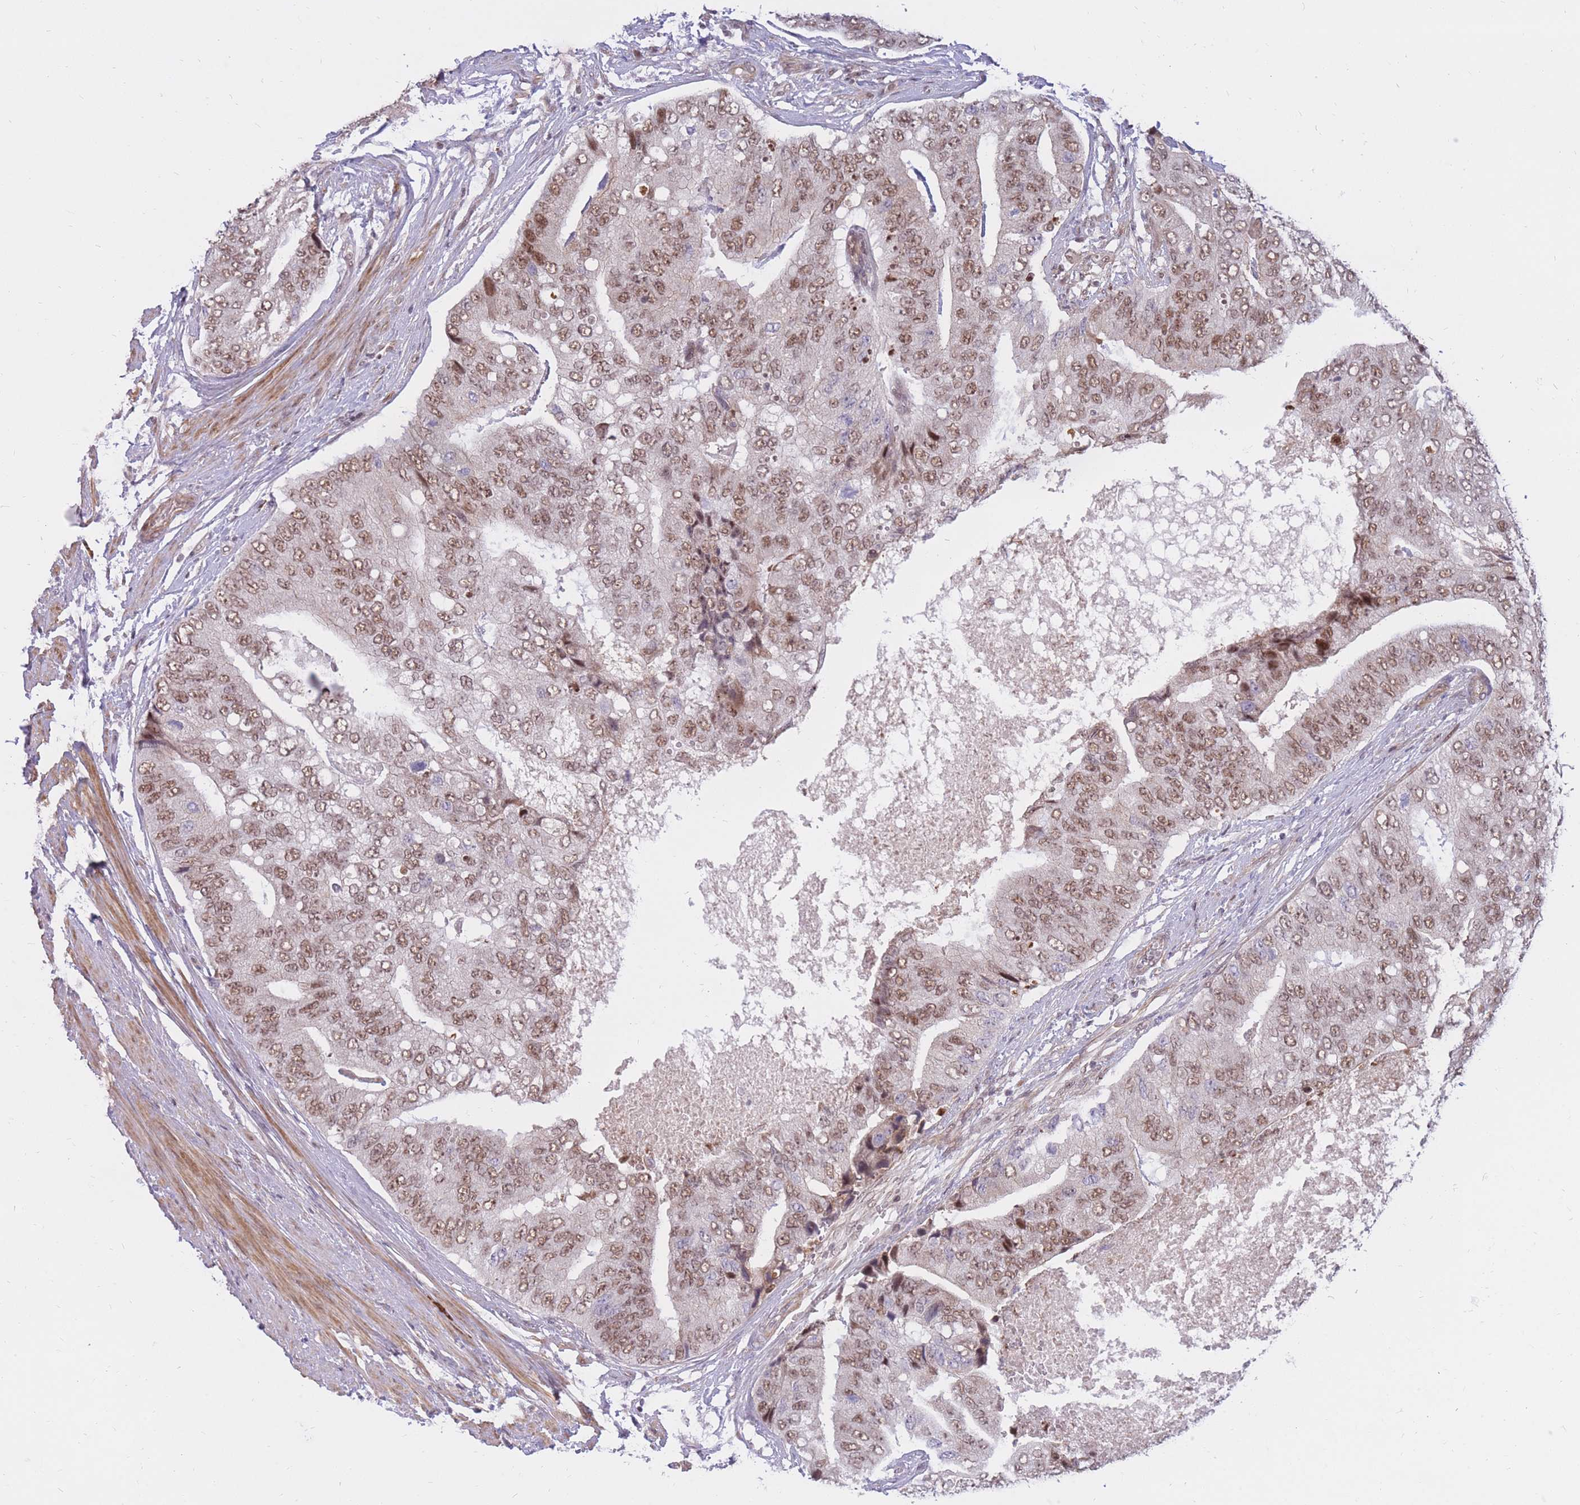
{"staining": {"intensity": "moderate", "quantity": ">75%", "location": "nuclear"}, "tissue": "prostate cancer", "cell_type": "Tumor cells", "image_type": "cancer", "snomed": [{"axis": "morphology", "description": "Adenocarcinoma, High grade"}, {"axis": "topography", "description": "Prostate"}], "caption": "Immunohistochemistry (DAB (3,3'-diaminobenzidine)) staining of human high-grade adenocarcinoma (prostate) demonstrates moderate nuclear protein positivity in approximately >75% of tumor cells.", "gene": "ERICH6B", "patient": {"sex": "male", "age": 70}}